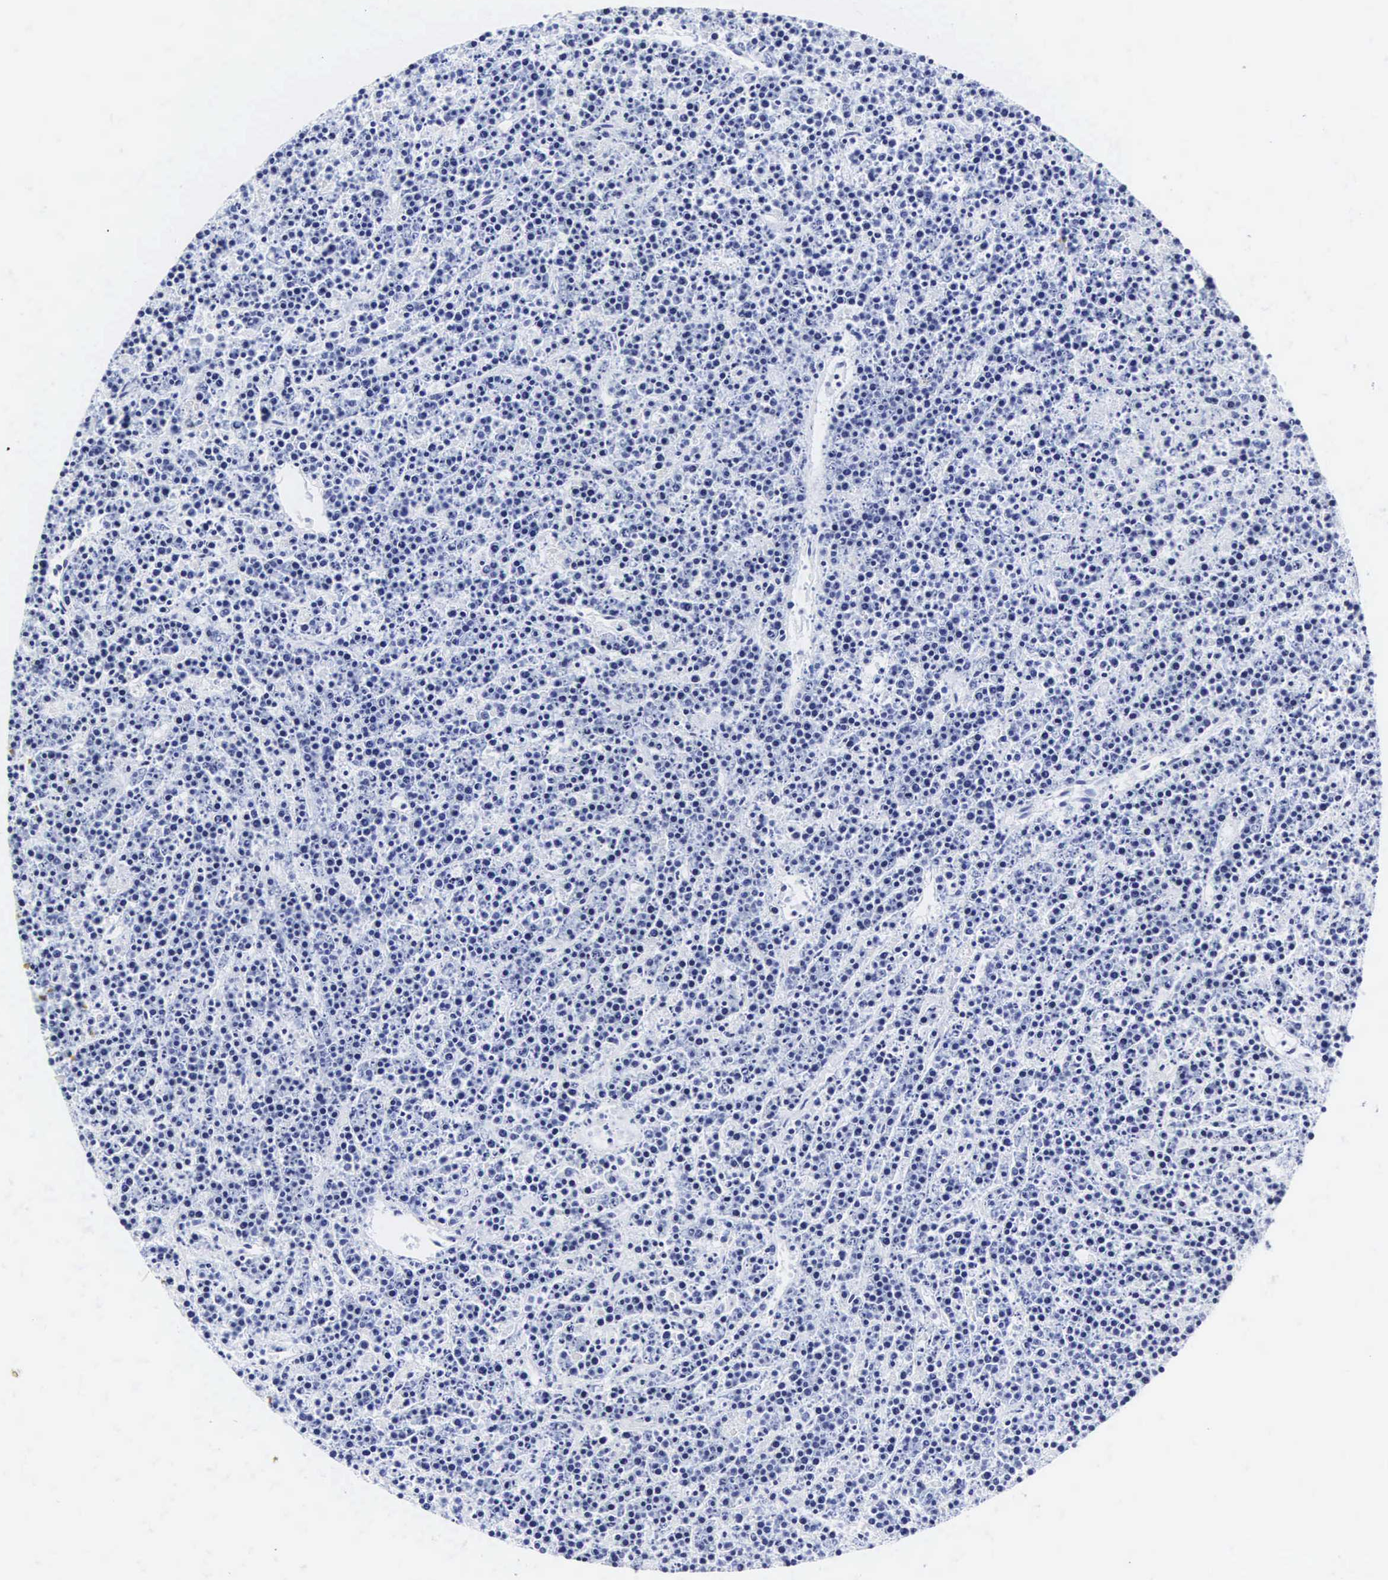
{"staining": {"intensity": "negative", "quantity": "none", "location": "none"}, "tissue": "lymphoma", "cell_type": "Tumor cells", "image_type": "cancer", "snomed": [{"axis": "morphology", "description": "Malignant lymphoma, non-Hodgkin's type, High grade"}, {"axis": "topography", "description": "Ovary"}], "caption": "This is a micrograph of IHC staining of lymphoma, which shows no positivity in tumor cells.", "gene": "INS", "patient": {"sex": "female", "age": 56}}